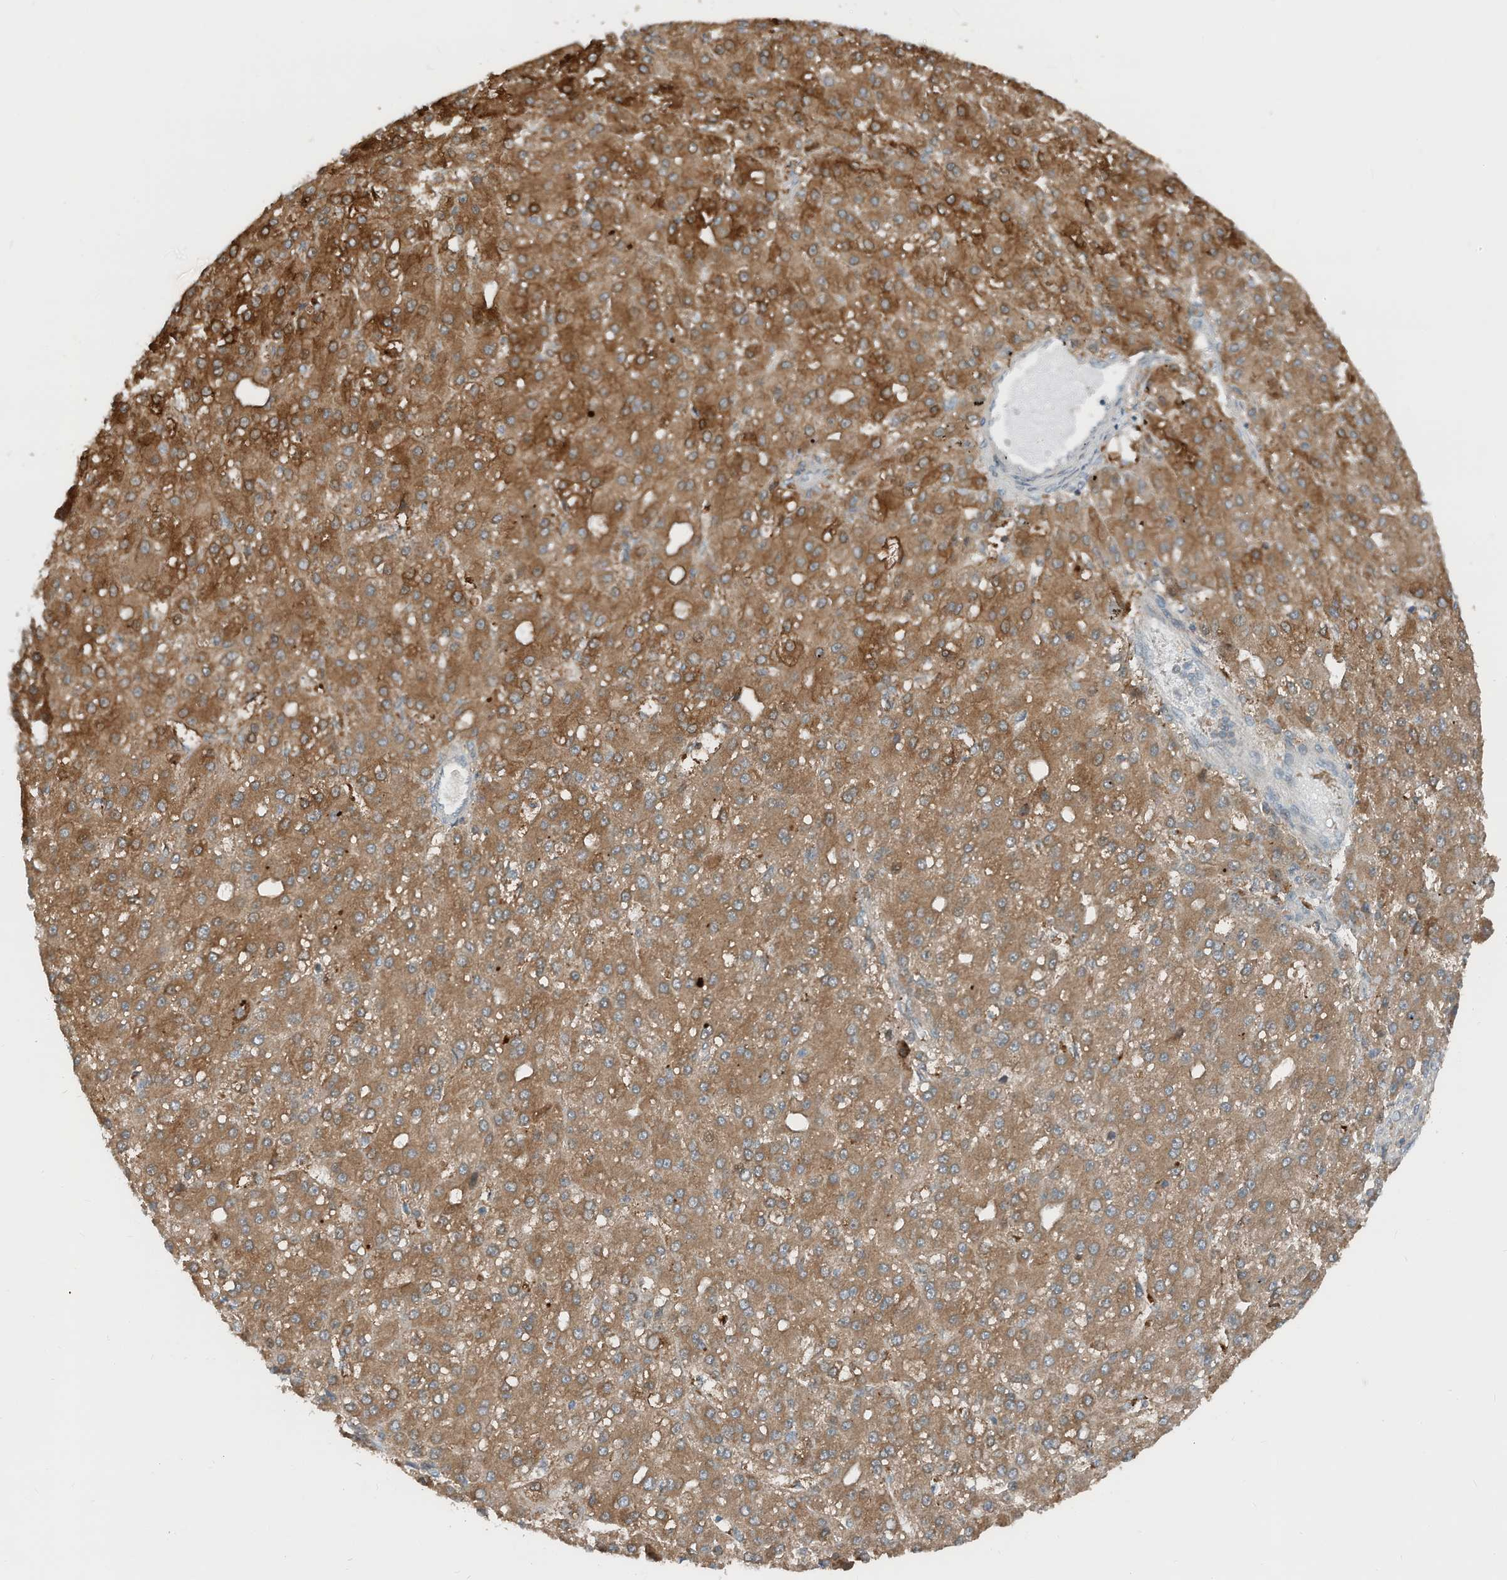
{"staining": {"intensity": "moderate", "quantity": ">75%", "location": "cytoplasmic/membranous"}, "tissue": "liver cancer", "cell_type": "Tumor cells", "image_type": "cancer", "snomed": [{"axis": "morphology", "description": "Carcinoma, Hepatocellular, NOS"}, {"axis": "topography", "description": "Liver"}], "caption": "IHC of liver cancer exhibits medium levels of moderate cytoplasmic/membranous expression in approximately >75% of tumor cells.", "gene": "RMND1", "patient": {"sex": "male", "age": 67}}